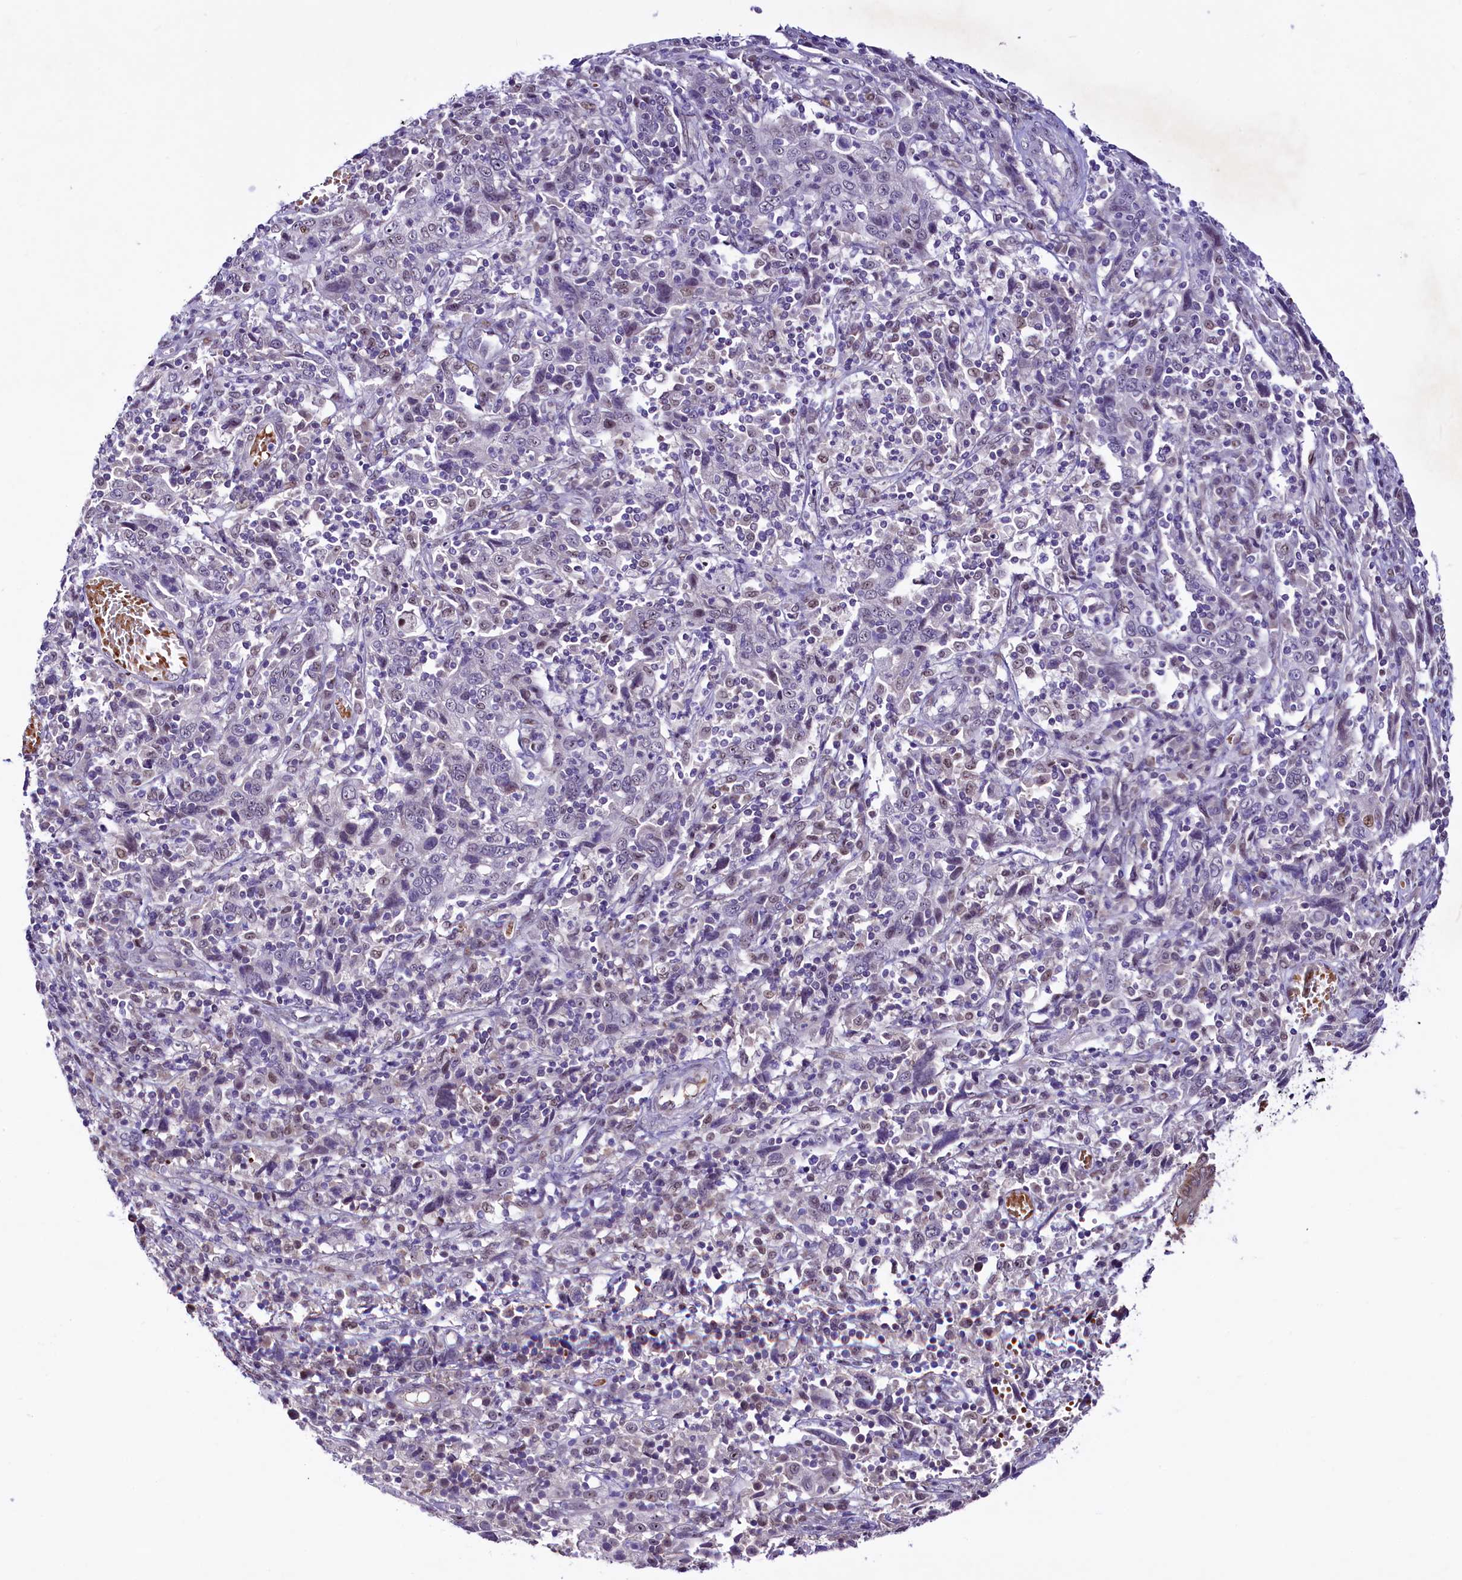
{"staining": {"intensity": "weak", "quantity": "<25%", "location": "nuclear"}, "tissue": "cervical cancer", "cell_type": "Tumor cells", "image_type": "cancer", "snomed": [{"axis": "morphology", "description": "Squamous cell carcinoma, NOS"}, {"axis": "topography", "description": "Cervix"}], "caption": "Tumor cells are negative for protein expression in human cervical squamous cell carcinoma.", "gene": "LEUTX", "patient": {"sex": "female", "age": 46}}